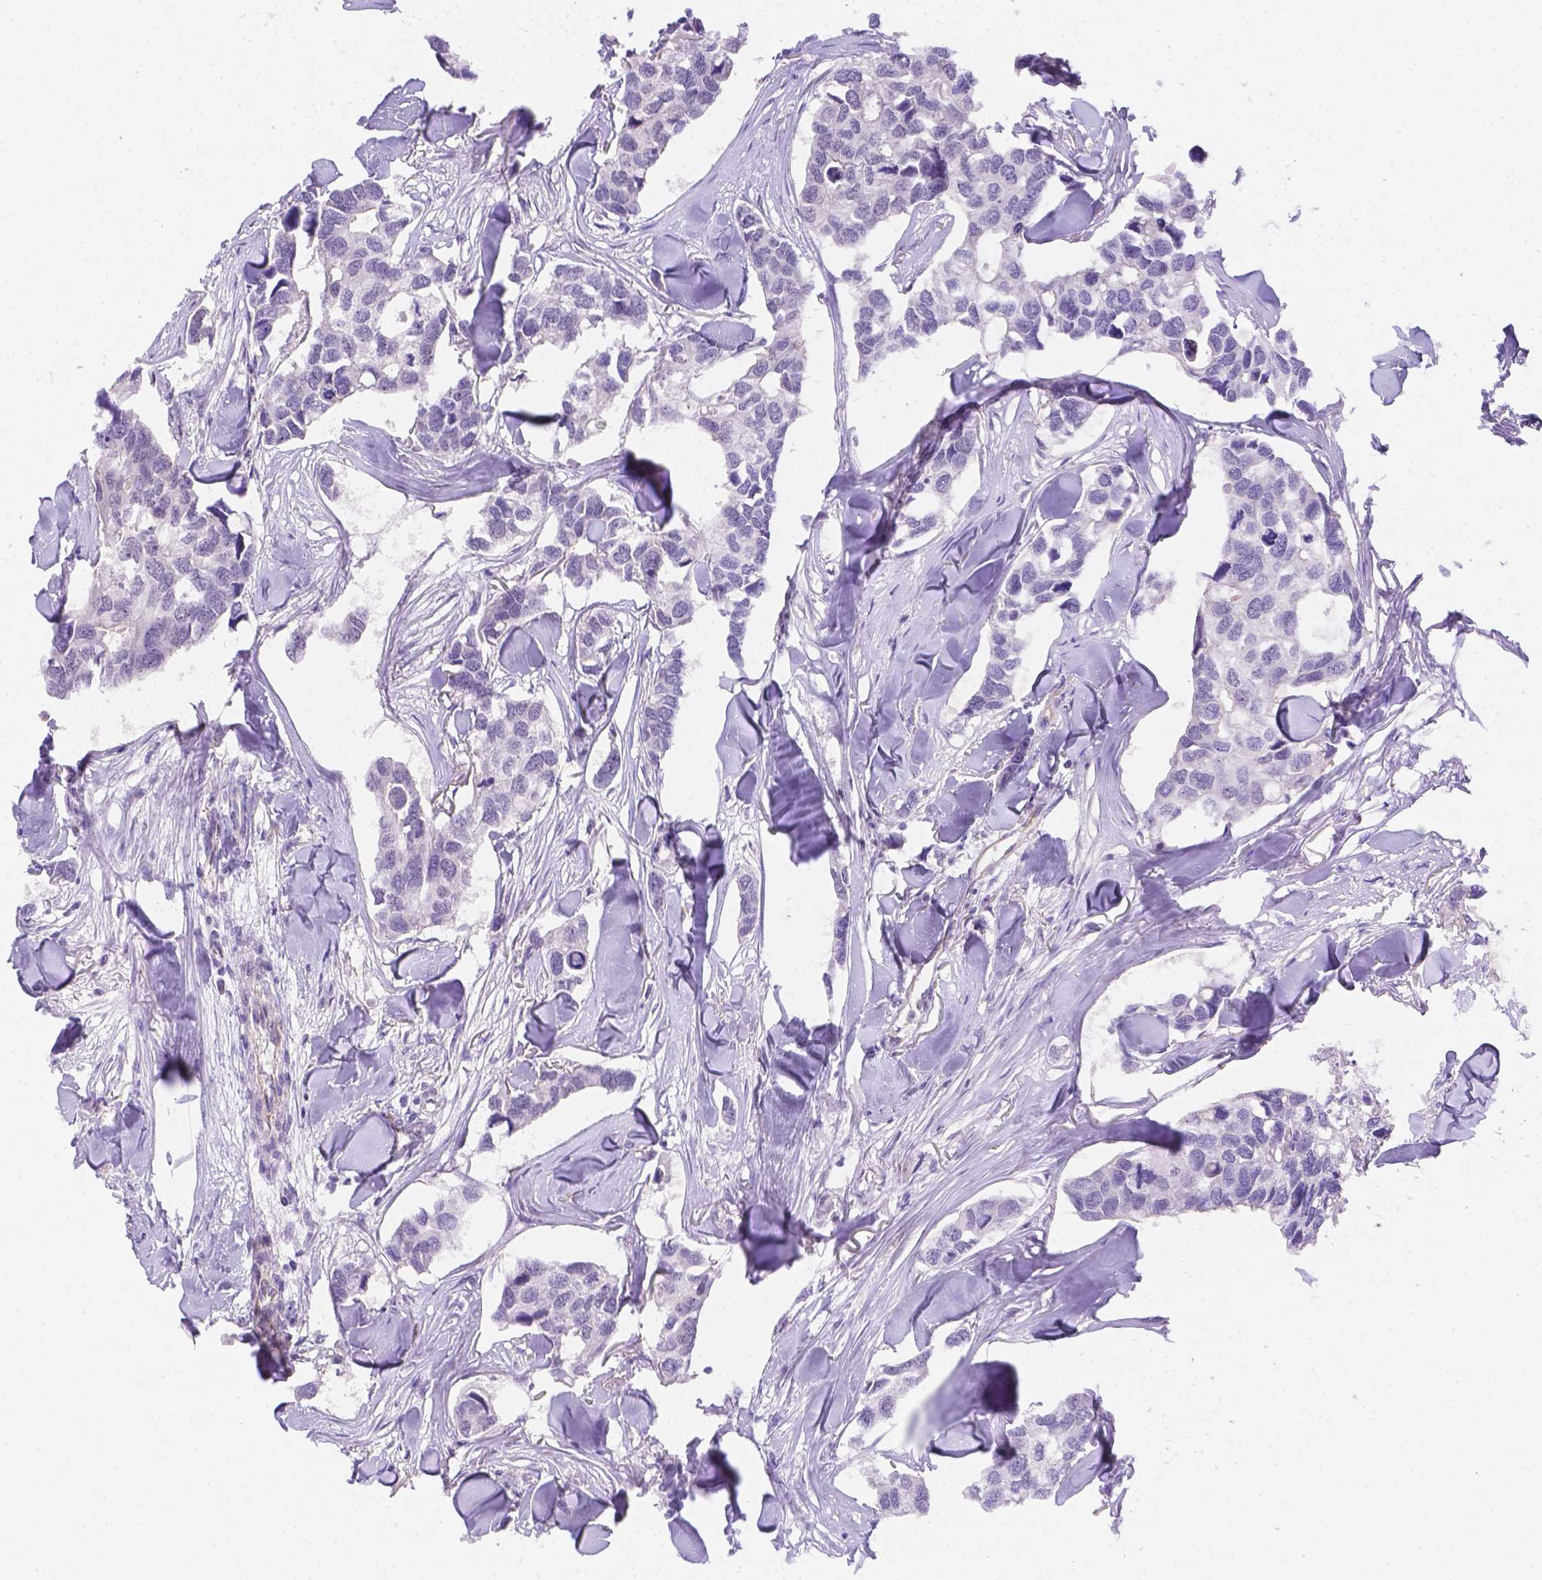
{"staining": {"intensity": "negative", "quantity": "none", "location": "none"}, "tissue": "breast cancer", "cell_type": "Tumor cells", "image_type": "cancer", "snomed": [{"axis": "morphology", "description": "Duct carcinoma"}, {"axis": "topography", "description": "Breast"}], "caption": "DAB (3,3'-diaminobenzidine) immunohistochemical staining of breast cancer (invasive ductal carcinoma) demonstrates no significant positivity in tumor cells.", "gene": "NXPE2", "patient": {"sex": "female", "age": 83}}